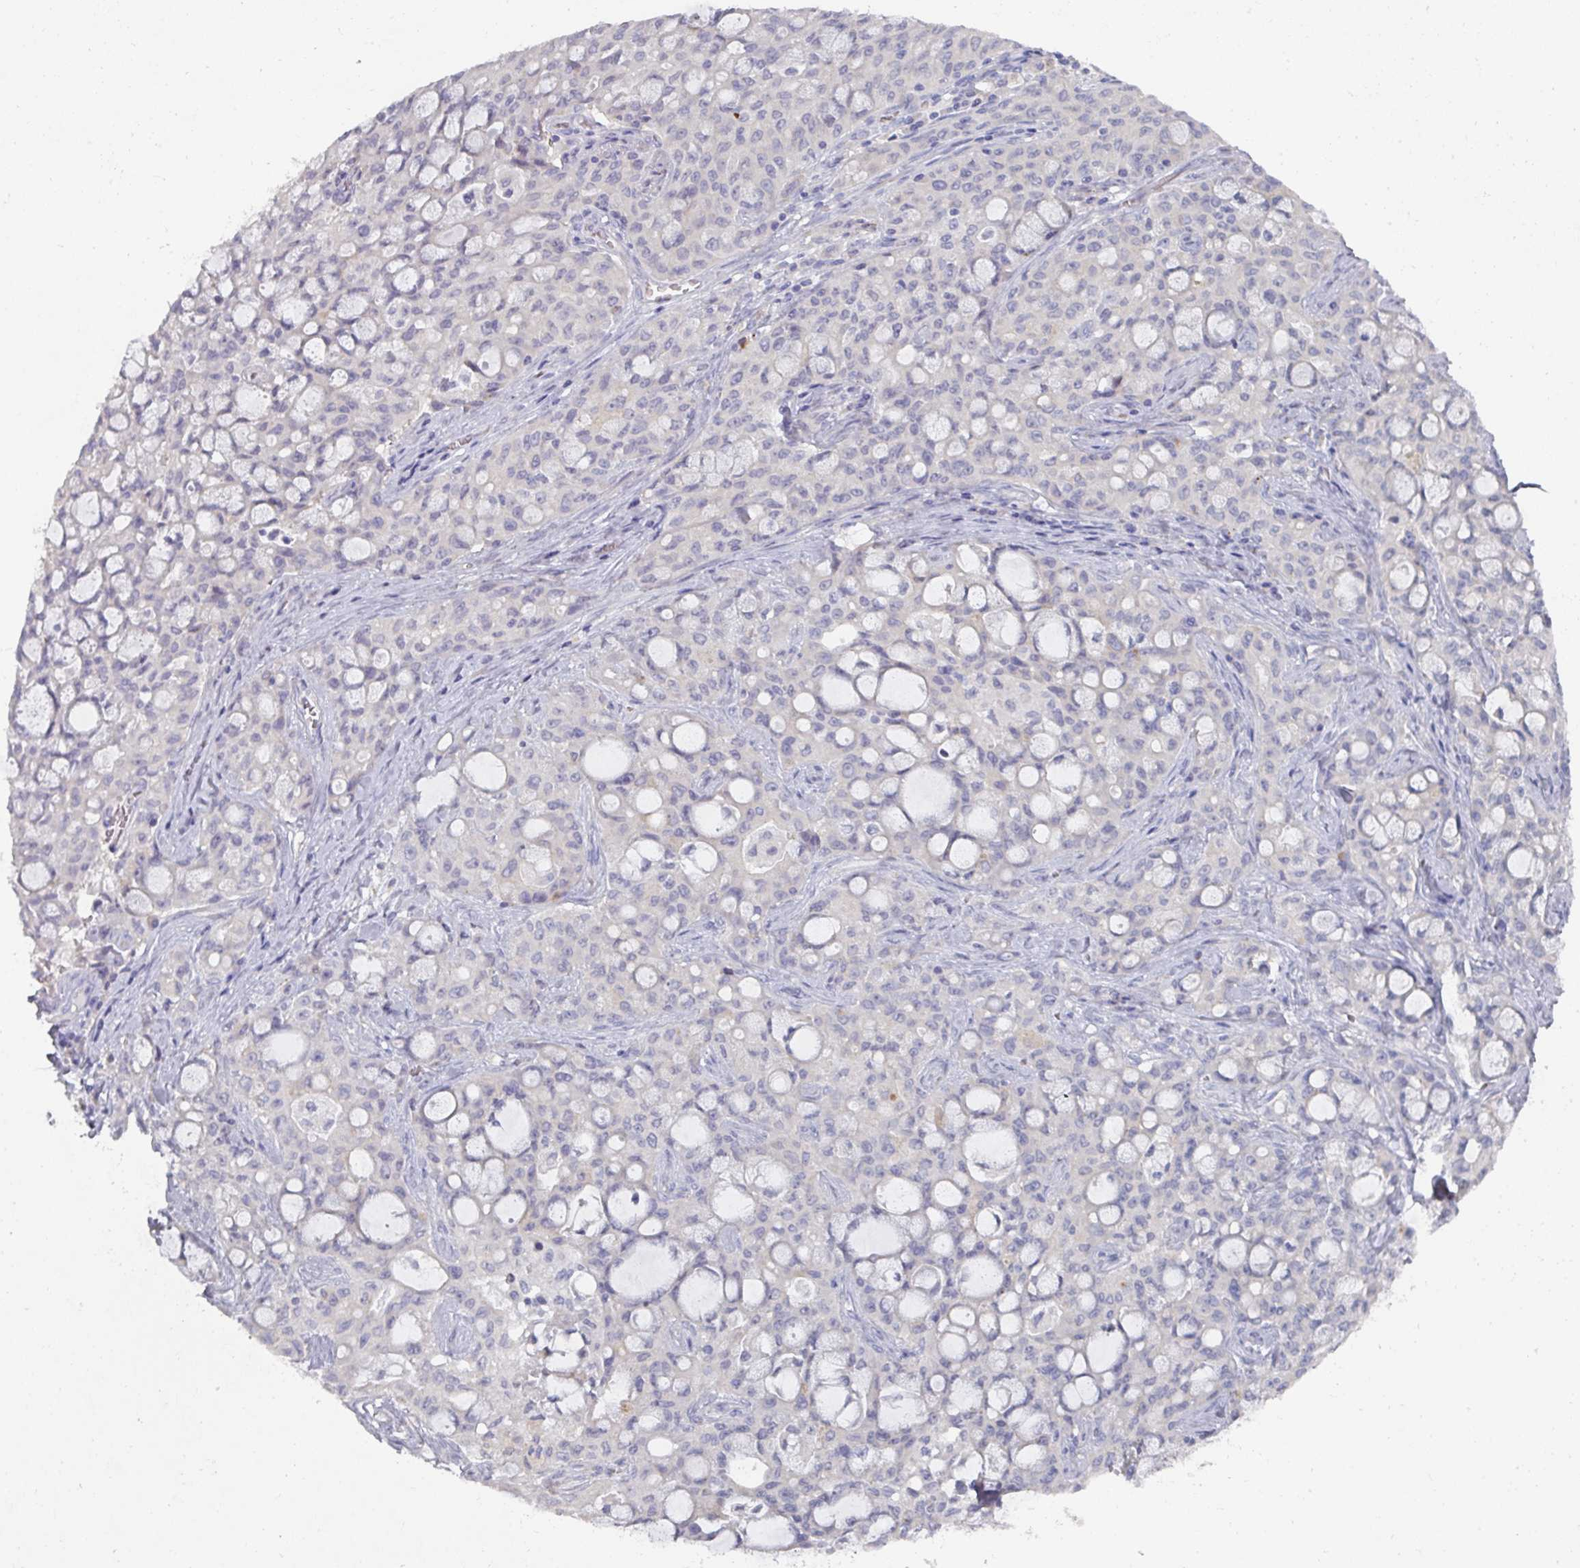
{"staining": {"intensity": "negative", "quantity": "none", "location": "none"}, "tissue": "lung cancer", "cell_type": "Tumor cells", "image_type": "cancer", "snomed": [{"axis": "morphology", "description": "Adenocarcinoma, NOS"}, {"axis": "topography", "description": "Lung"}], "caption": "A histopathology image of human adenocarcinoma (lung) is negative for staining in tumor cells.", "gene": "NT5C1A", "patient": {"sex": "female", "age": 44}}